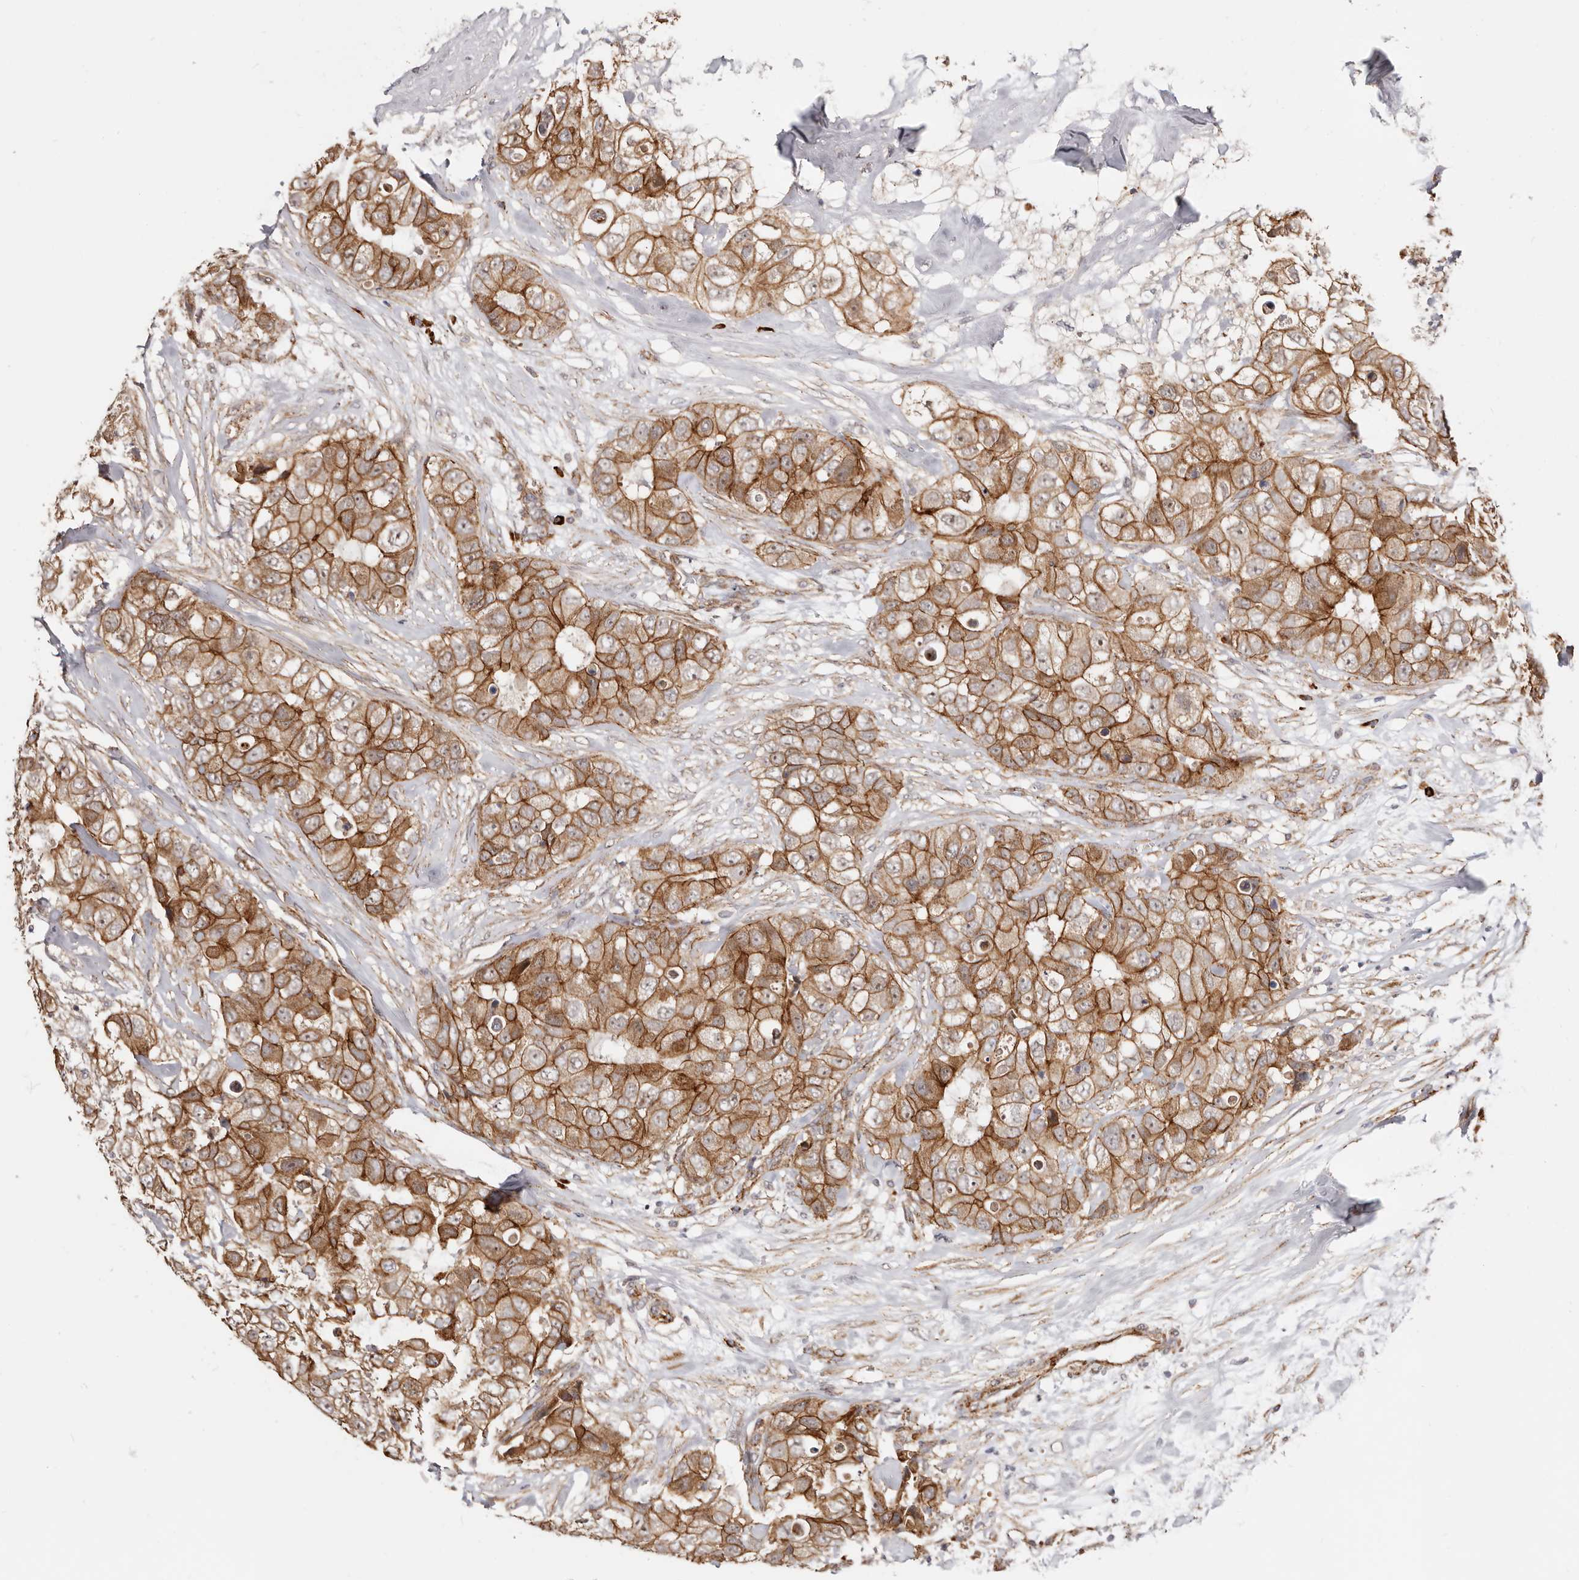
{"staining": {"intensity": "strong", "quantity": ">75%", "location": "cytoplasmic/membranous"}, "tissue": "breast cancer", "cell_type": "Tumor cells", "image_type": "cancer", "snomed": [{"axis": "morphology", "description": "Duct carcinoma"}, {"axis": "topography", "description": "Breast"}], "caption": "Strong cytoplasmic/membranous staining for a protein is appreciated in approximately >75% of tumor cells of breast cancer (infiltrating ductal carcinoma) using immunohistochemistry.", "gene": "CTNNB1", "patient": {"sex": "female", "age": 62}}